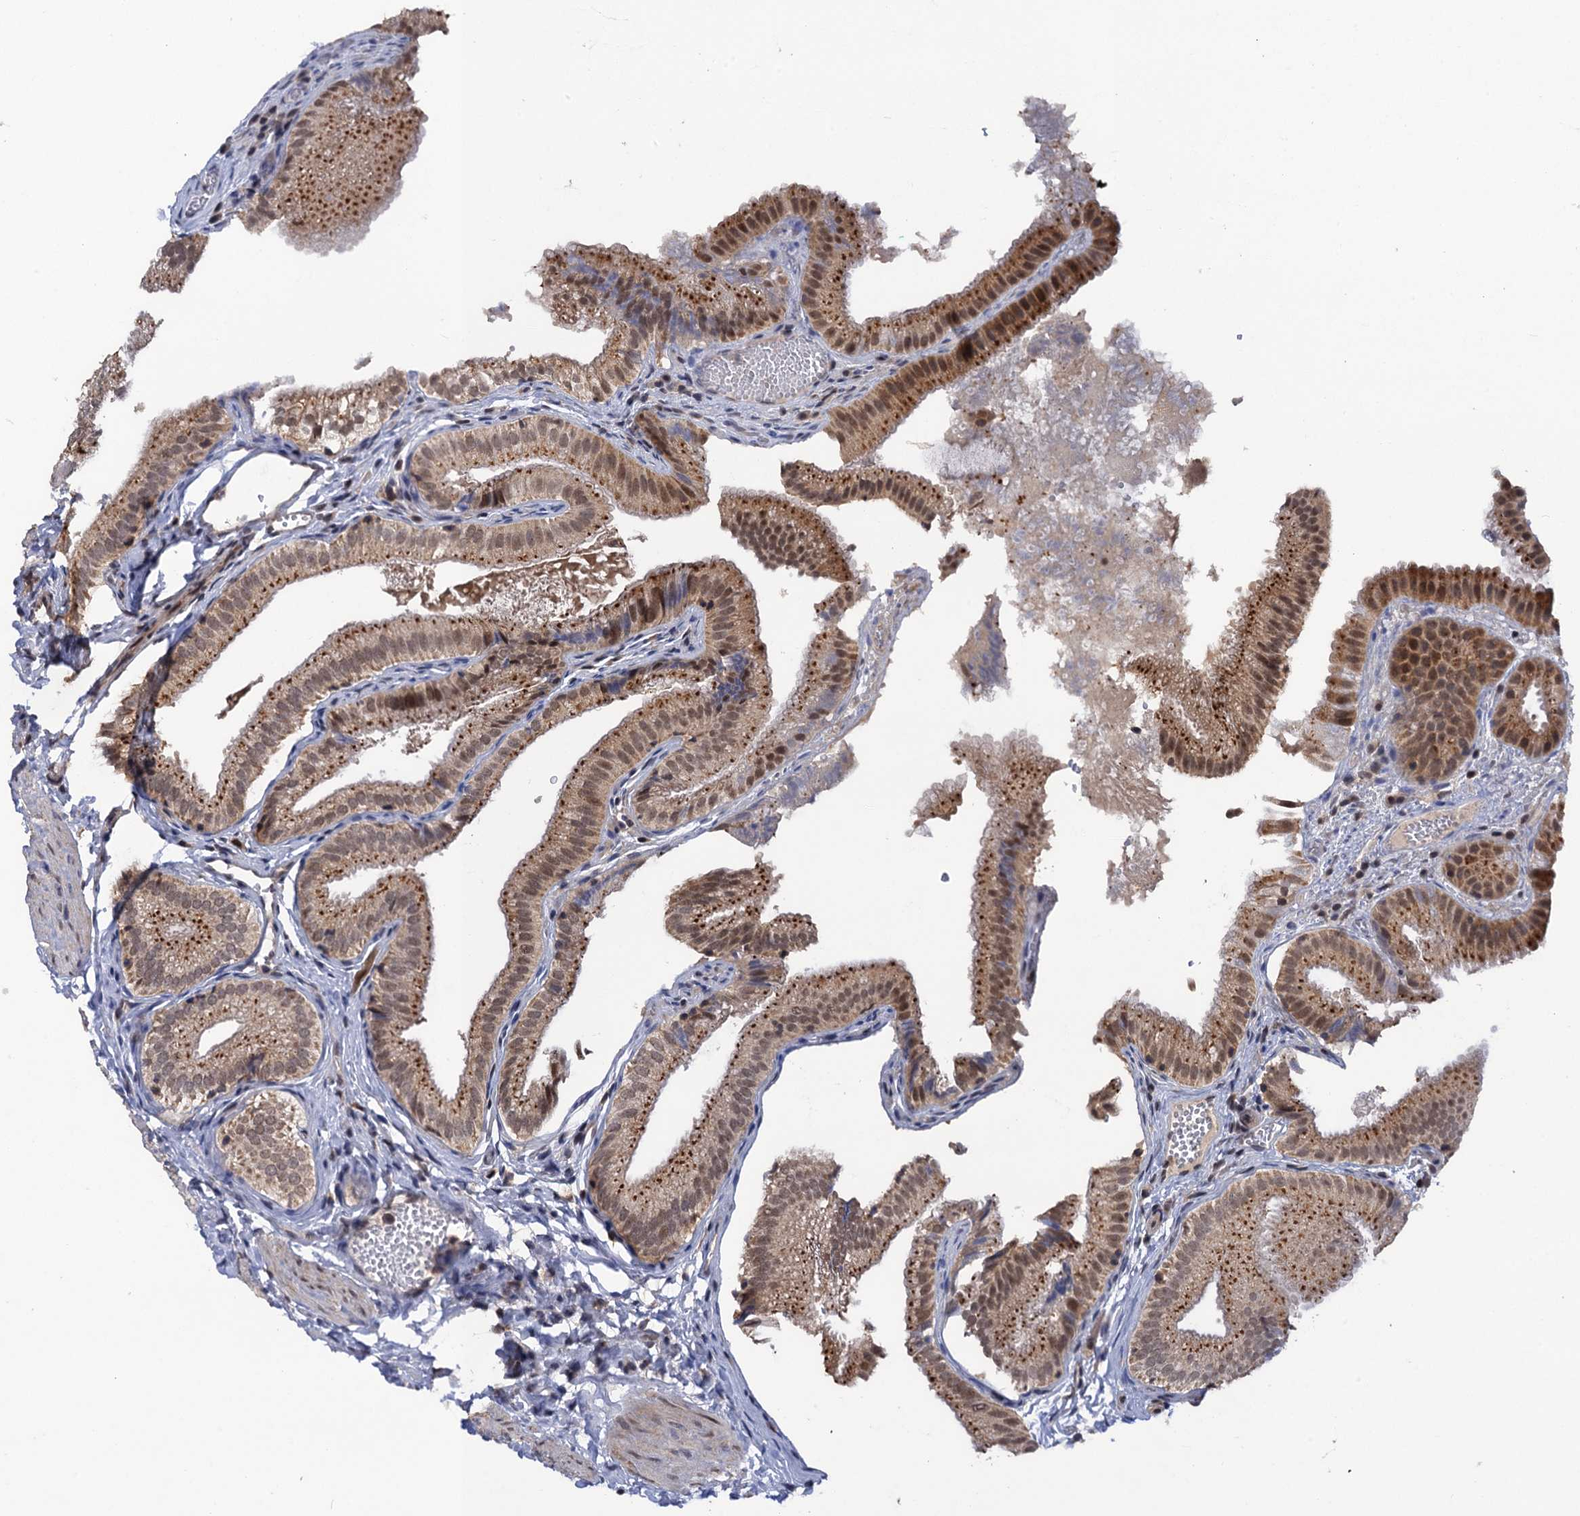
{"staining": {"intensity": "moderate", "quantity": ">75%", "location": "cytoplasmic/membranous,nuclear"}, "tissue": "gallbladder", "cell_type": "Glandular cells", "image_type": "normal", "snomed": [{"axis": "morphology", "description": "Normal tissue, NOS"}, {"axis": "topography", "description": "Gallbladder"}], "caption": "Immunohistochemistry (IHC) (DAB (3,3'-diaminobenzidine)) staining of benign human gallbladder displays moderate cytoplasmic/membranous,nuclear protein expression in about >75% of glandular cells. The staining is performed using DAB brown chromogen to label protein expression. The nuclei are counter-stained blue using hematoxylin.", "gene": "ZAR1L", "patient": {"sex": "female", "age": 30}}